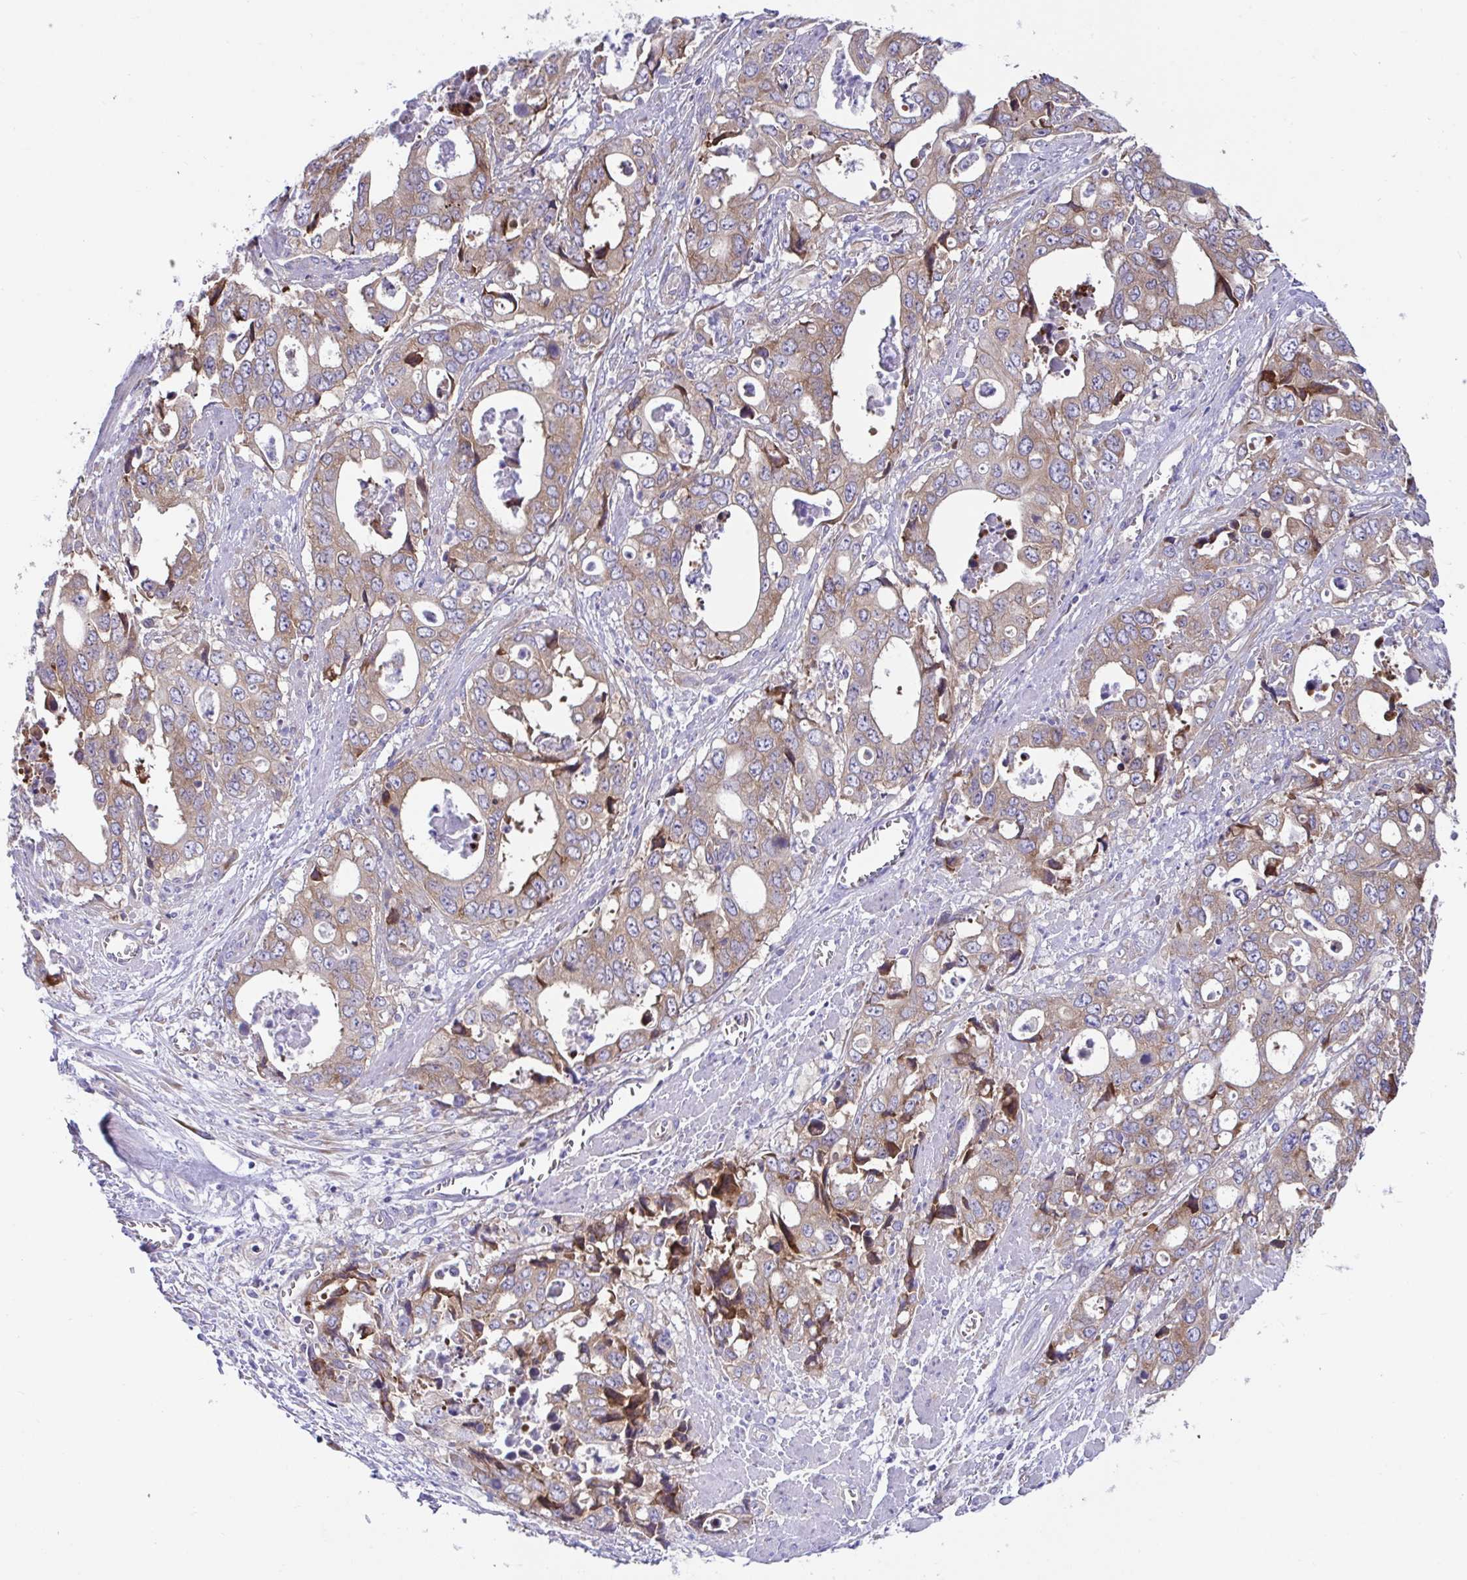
{"staining": {"intensity": "moderate", "quantity": ">75%", "location": "cytoplasmic/membranous"}, "tissue": "stomach cancer", "cell_type": "Tumor cells", "image_type": "cancer", "snomed": [{"axis": "morphology", "description": "Adenocarcinoma, NOS"}, {"axis": "topography", "description": "Stomach, upper"}], "caption": "Adenocarcinoma (stomach) stained with a brown dye demonstrates moderate cytoplasmic/membranous positive expression in approximately >75% of tumor cells.", "gene": "FAU", "patient": {"sex": "male", "age": 74}}